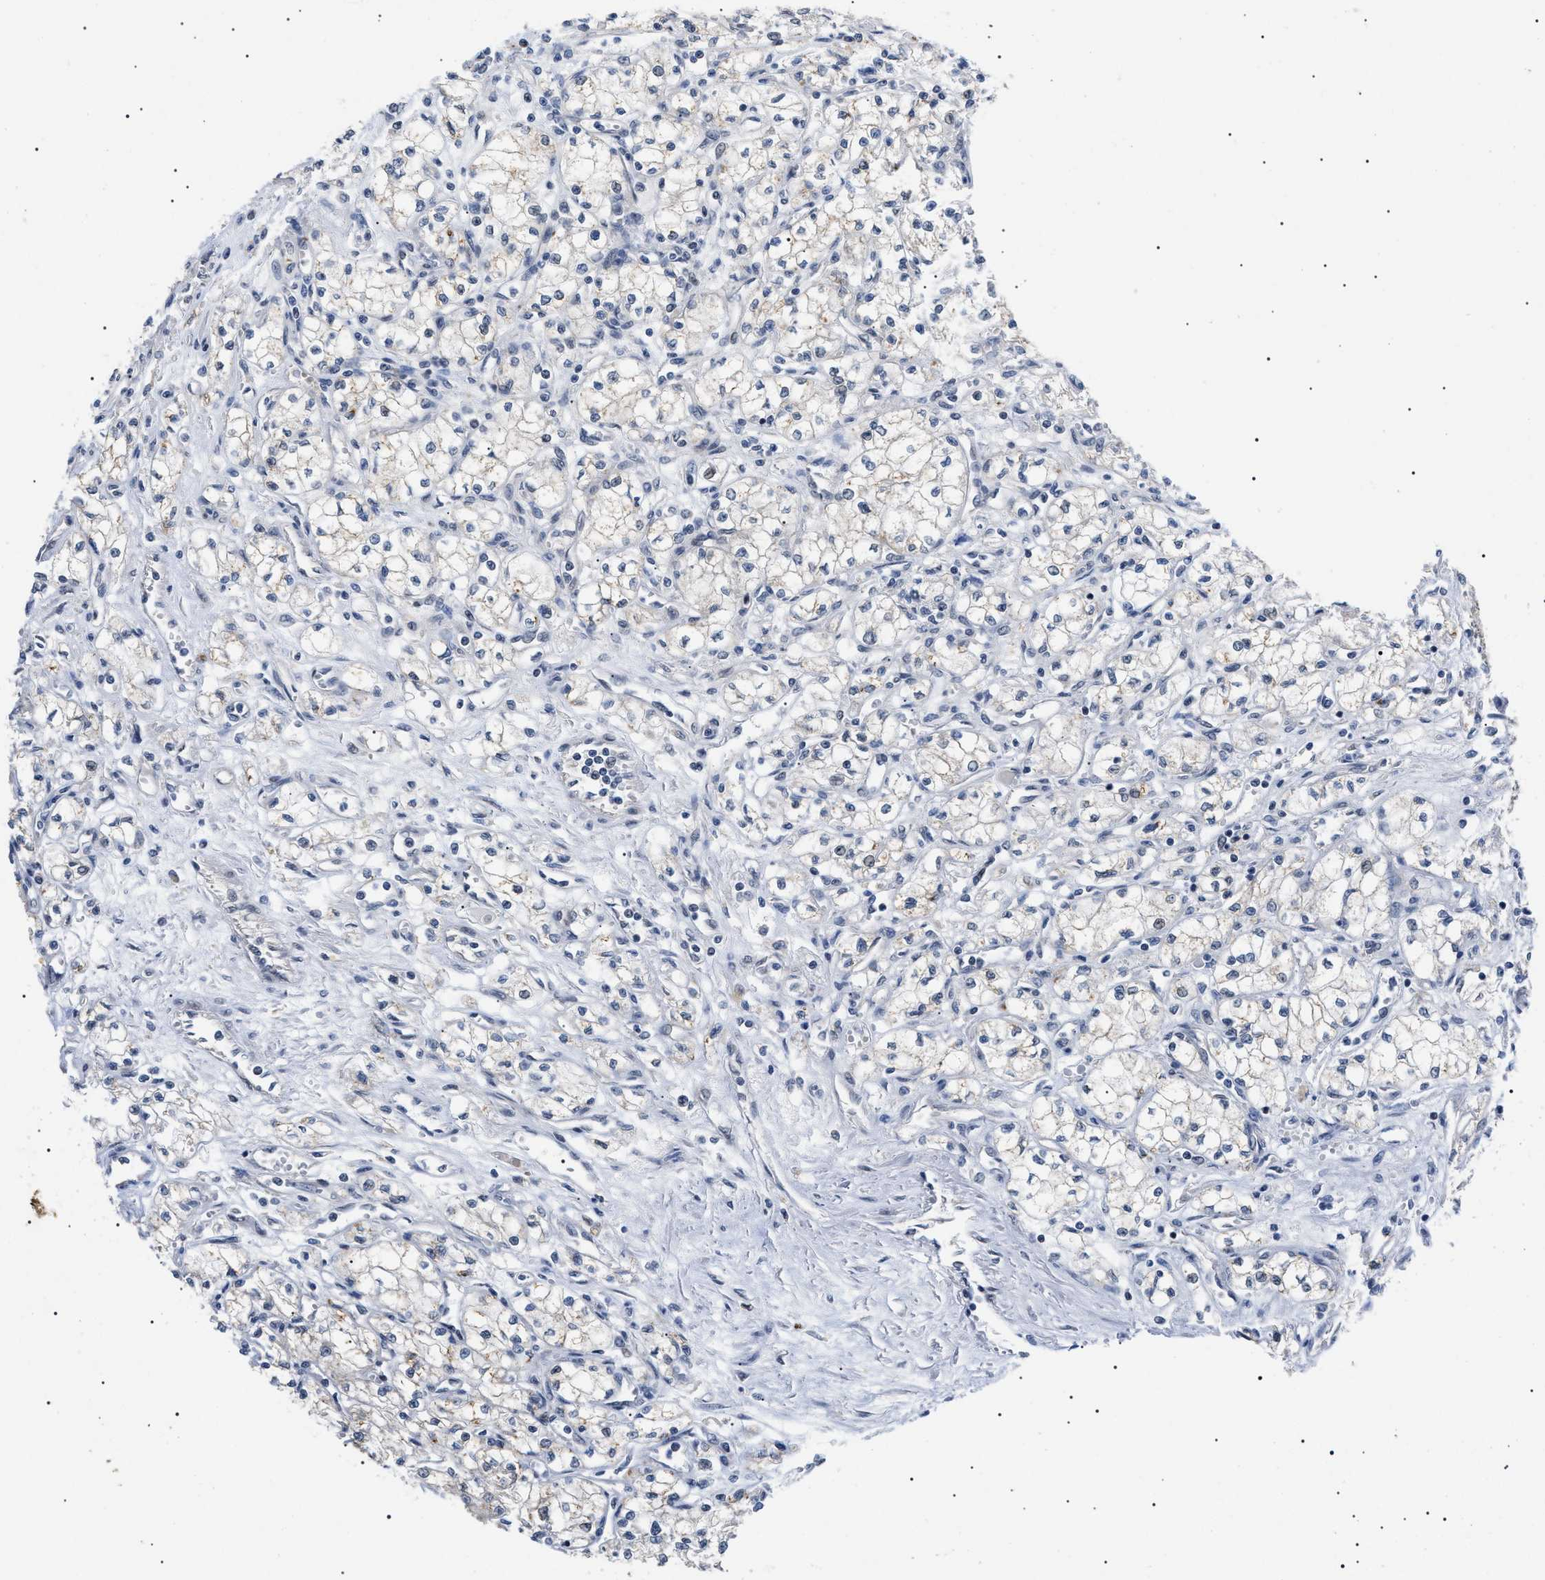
{"staining": {"intensity": "weak", "quantity": "<25%", "location": "cytoplasmic/membranous"}, "tissue": "renal cancer", "cell_type": "Tumor cells", "image_type": "cancer", "snomed": [{"axis": "morphology", "description": "Normal tissue, NOS"}, {"axis": "morphology", "description": "Adenocarcinoma, NOS"}, {"axis": "topography", "description": "Kidney"}], "caption": "This is a micrograph of IHC staining of adenocarcinoma (renal), which shows no staining in tumor cells.", "gene": "GARRE1", "patient": {"sex": "male", "age": 59}}